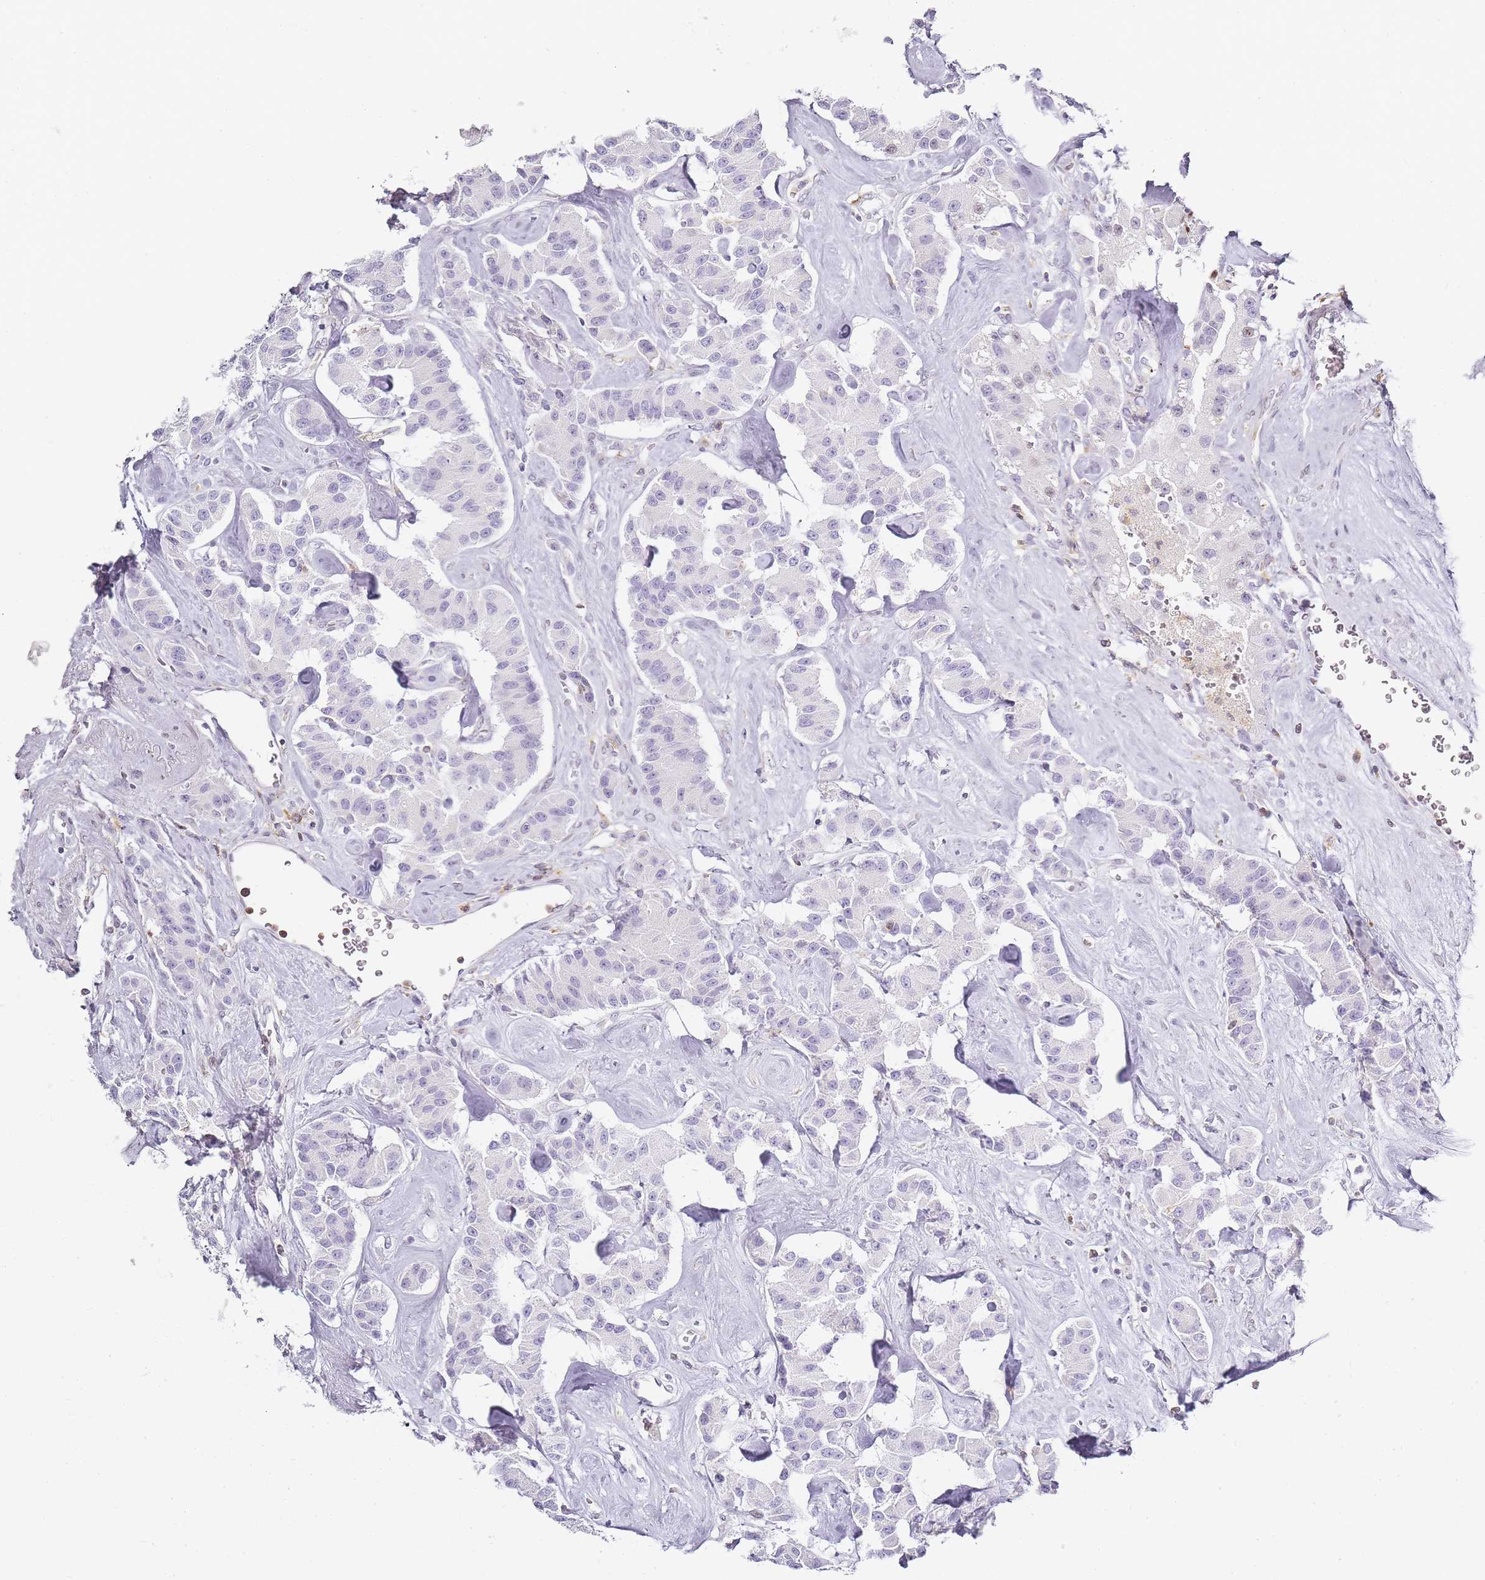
{"staining": {"intensity": "negative", "quantity": "none", "location": "none"}, "tissue": "carcinoid", "cell_type": "Tumor cells", "image_type": "cancer", "snomed": [{"axis": "morphology", "description": "Carcinoid, malignant, NOS"}, {"axis": "topography", "description": "Pancreas"}], "caption": "Tumor cells are negative for protein expression in human carcinoid.", "gene": "JAKMIP1", "patient": {"sex": "male", "age": 41}}